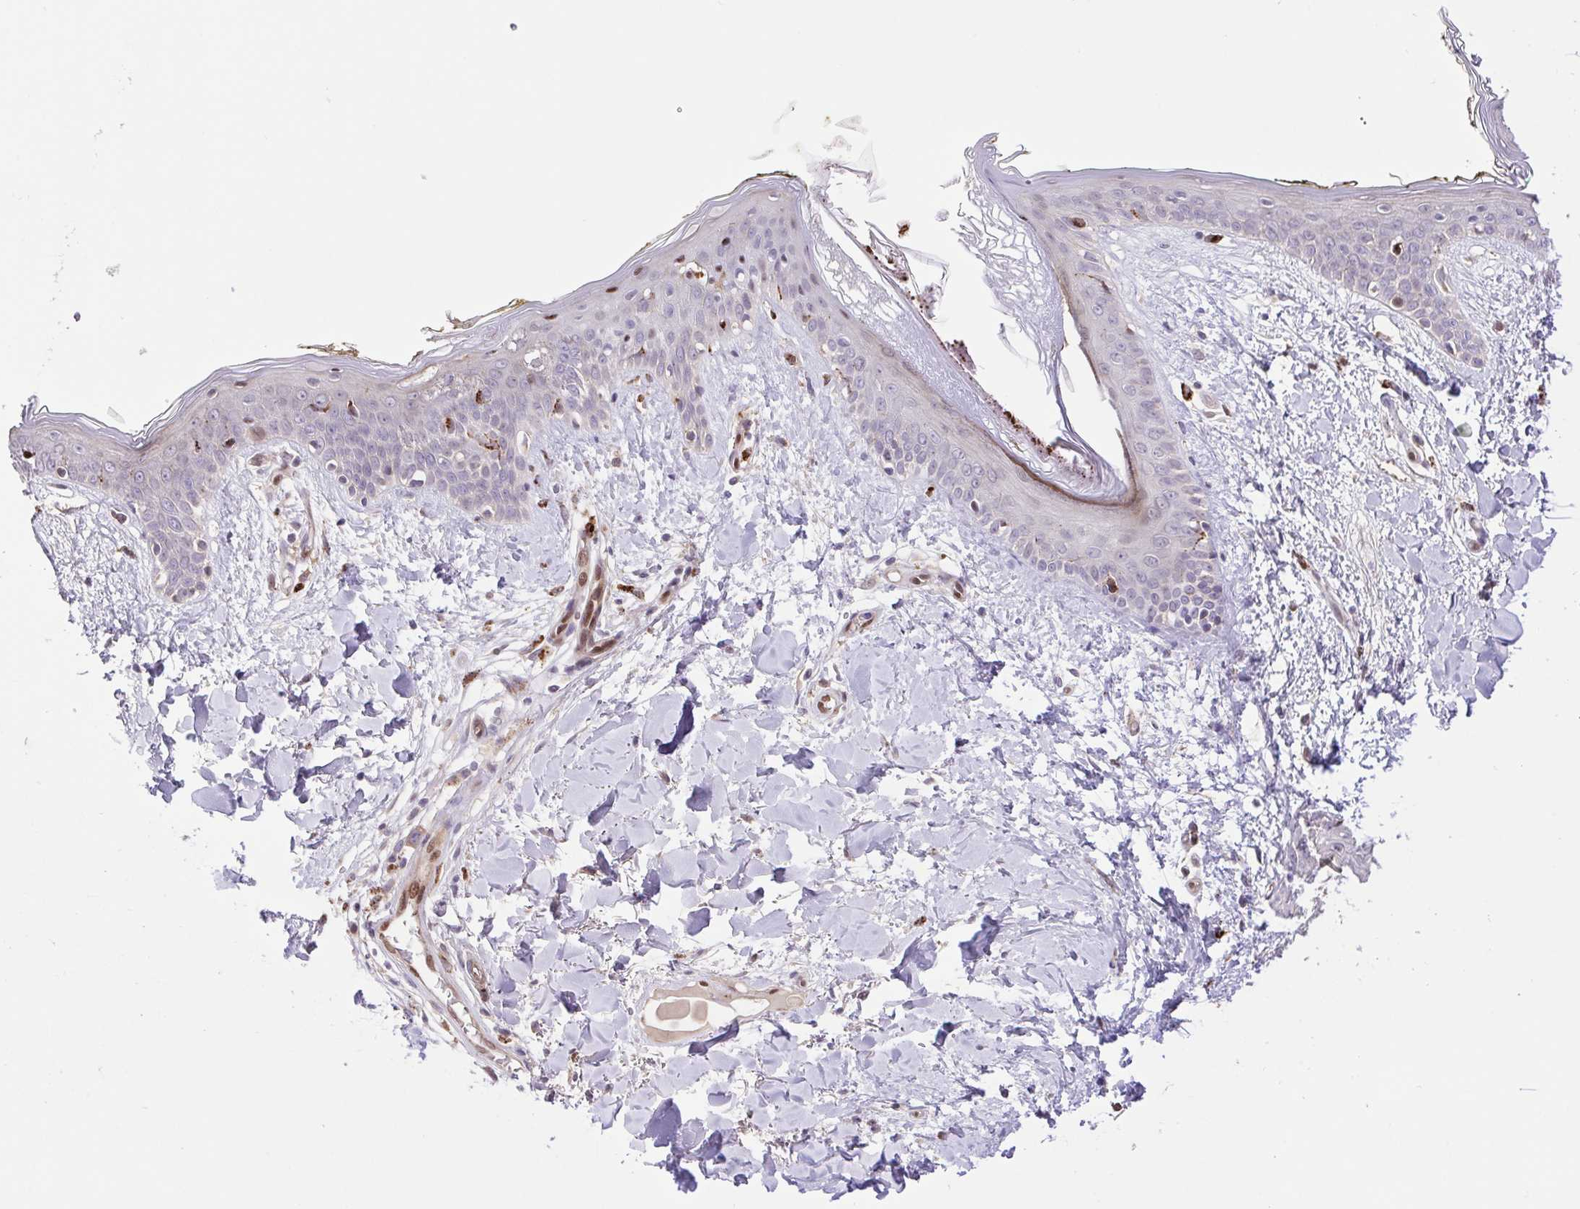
{"staining": {"intensity": "weak", "quantity": "<25%", "location": "nuclear"}, "tissue": "skin", "cell_type": "Fibroblasts", "image_type": "normal", "snomed": [{"axis": "morphology", "description": "Normal tissue, NOS"}, {"axis": "topography", "description": "Skin"}], "caption": "Immunohistochemistry of benign skin displays no expression in fibroblasts.", "gene": "ERG", "patient": {"sex": "female", "age": 34}}